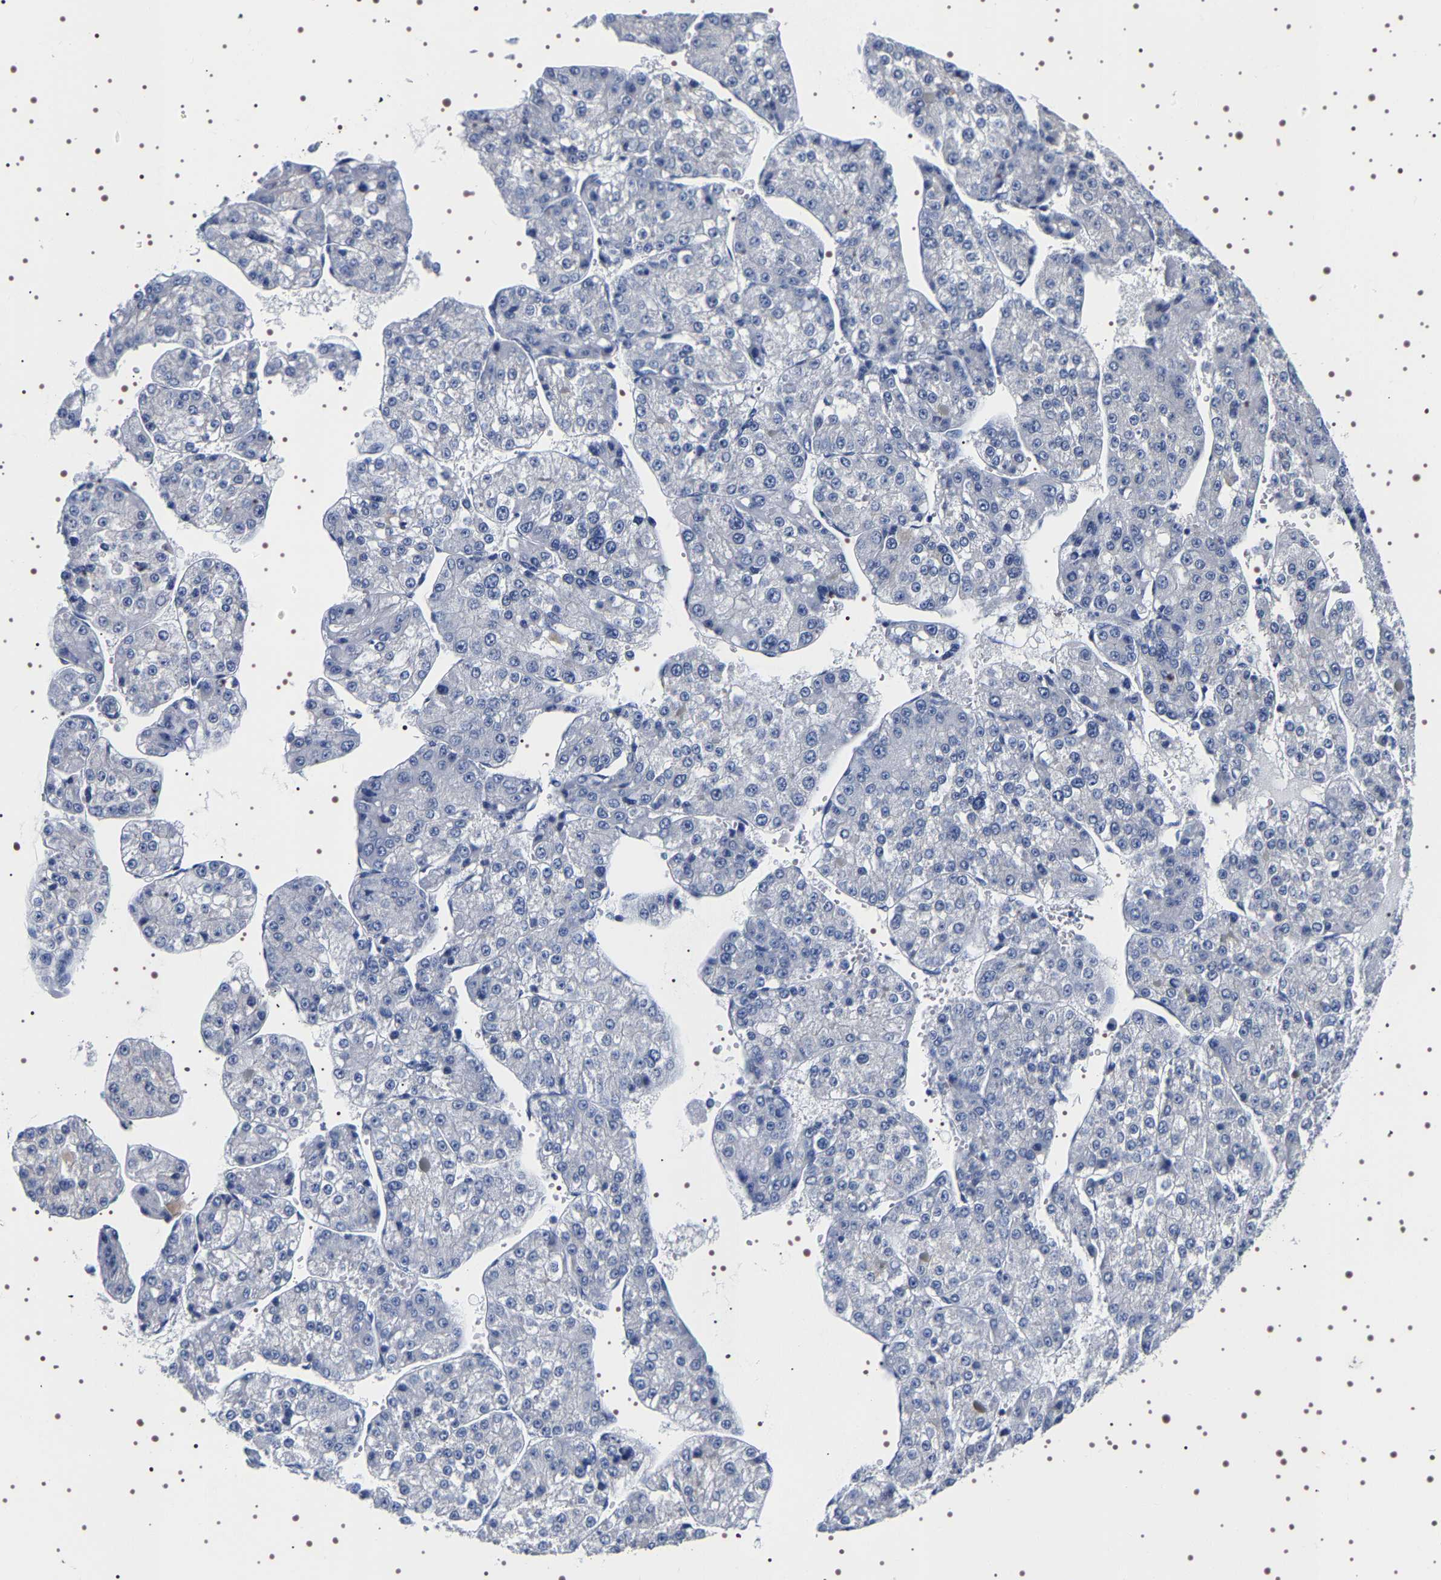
{"staining": {"intensity": "negative", "quantity": "none", "location": "none"}, "tissue": "liver cancer", "cell_type": "Tumor cells", "image_type": "cancer", "snomed": [{"axis": "morphology", "description": "Carcinoma, Hepatocellular, NOS"}, {"axis": "topography", "description": "Liver"}], "caption": "A photomicrograph of human liver cancer is negative for staining in tumor cells. (Stains: DAB immunohistochemistry (IHC) with hematoxylin counter stain, Microscopy: brightfield microscopy at high magnification).", "gene": "UBQLN3", "patient": {"sex": "female", "age": 73}}